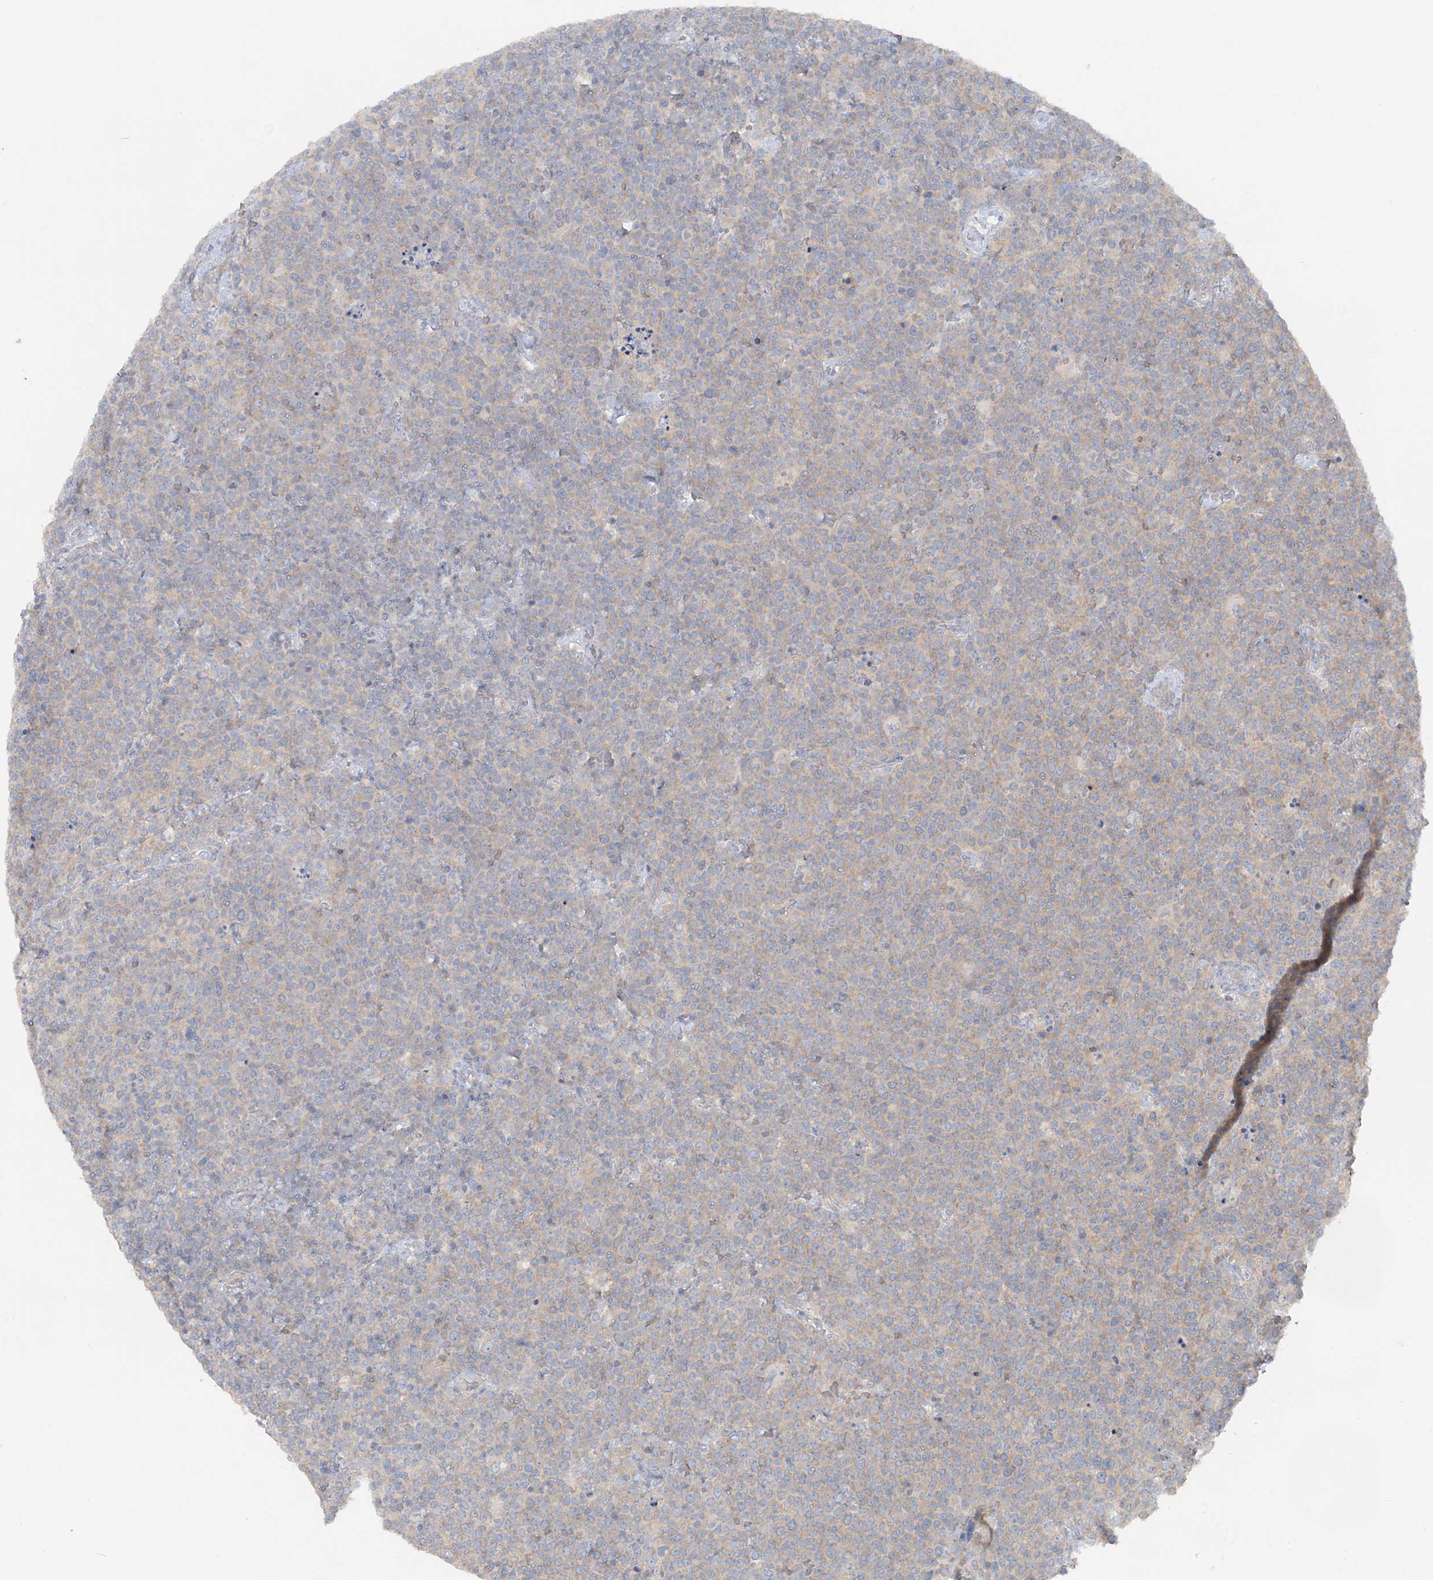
{"staining": {"intensity": "negative", "quantity": "none", "location": "none"}, "tissue": "lymphoma", "cell_type": "Tumor cells", "image_type": "cancer", "snomed": [{"axis": "morphology", "description": "Malignant lymphoma, non-Hodgkin's type, High grade"}, {"axis": "topography", "description": "Lymph node"}], "caption": "Immunohistochemical staining of human lymphoma reveals no significant expression in tumor cells. (DAB (3,3'-diaminobenzidine) immunohistochemistry with hematoxylin counter stain).", "gene": "TBC1D5", "patient": {"sex": "male", "age": 61}}